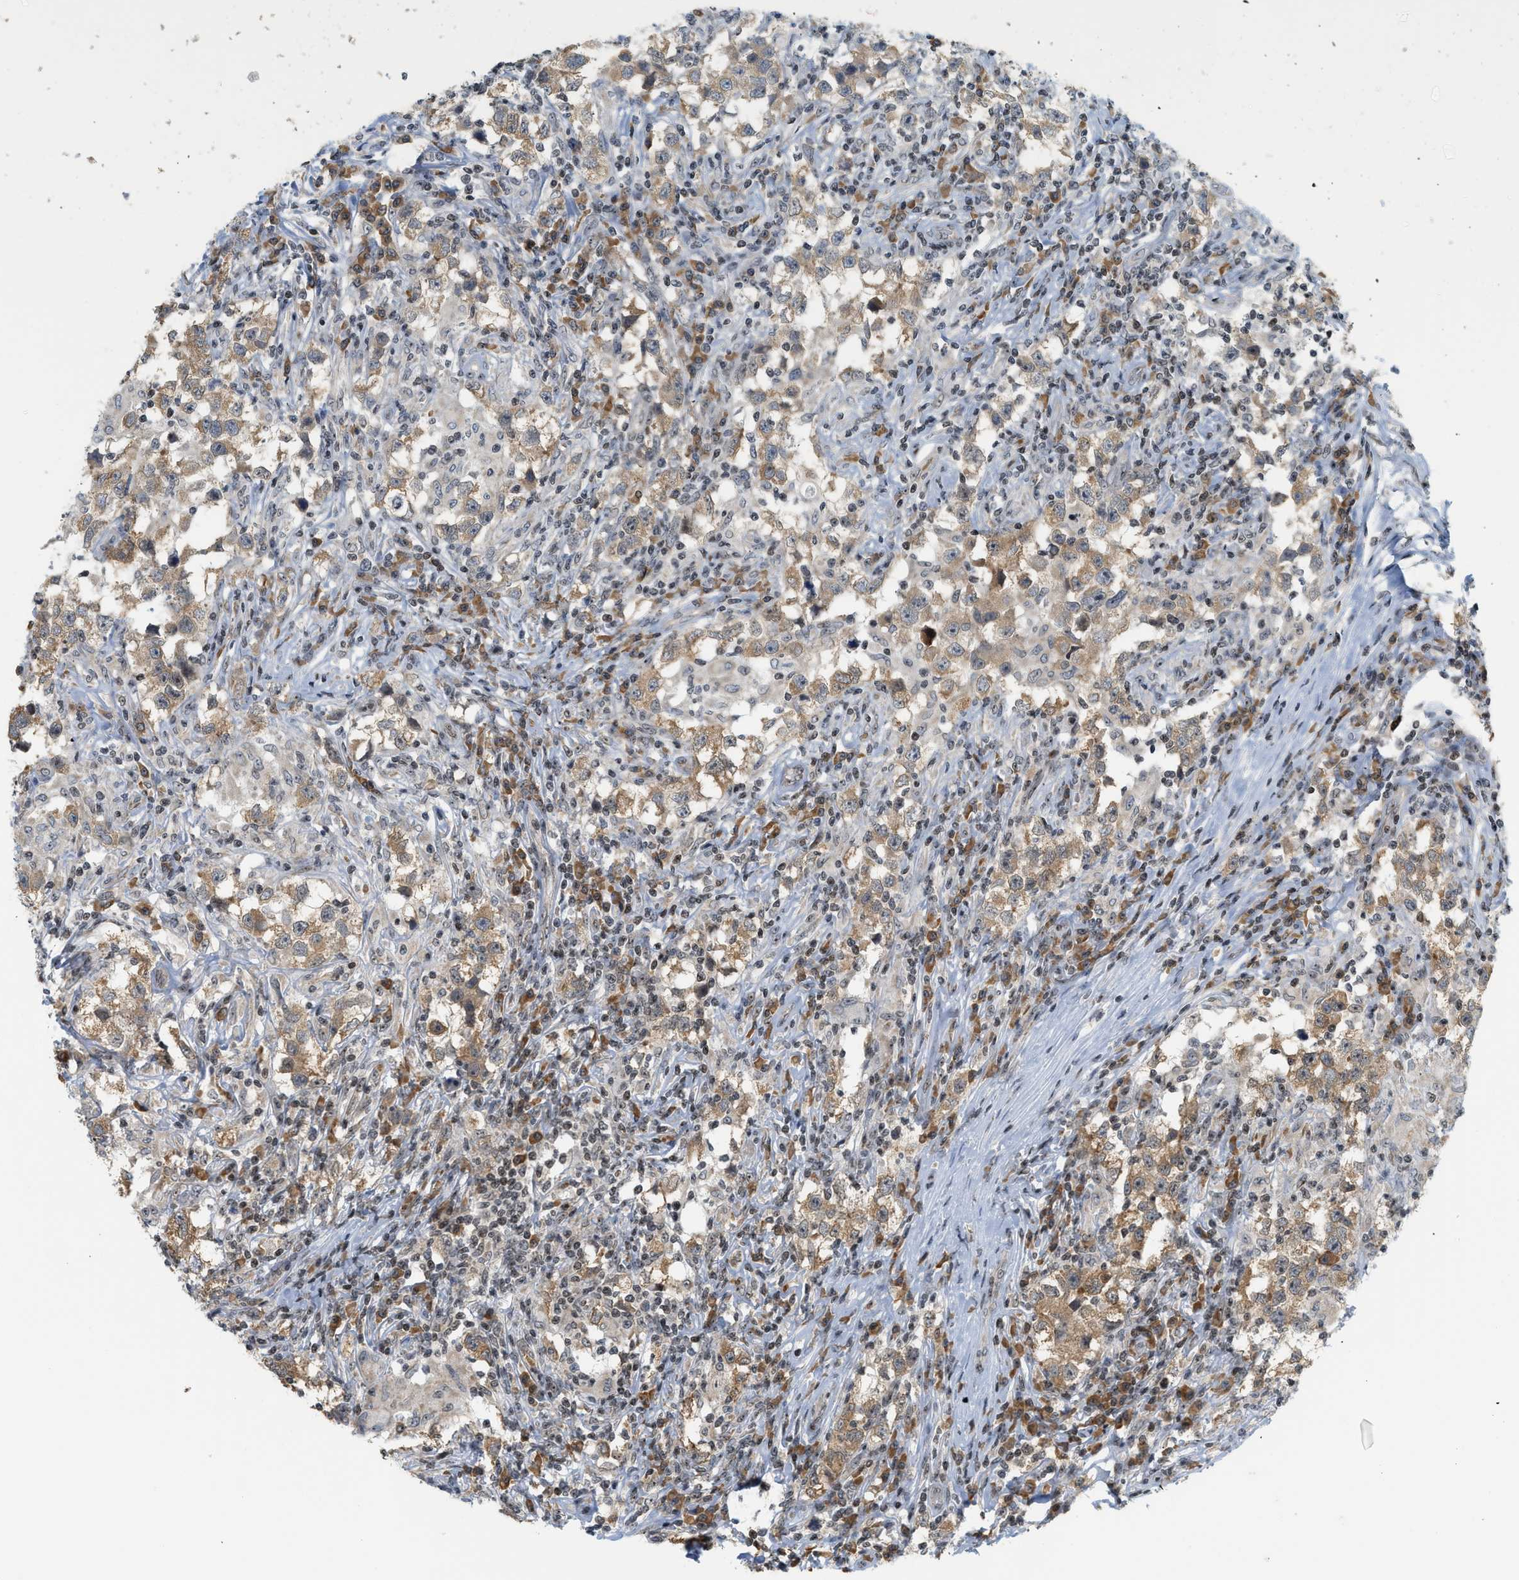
{"staining": {"intensity": "weak", "quantity": ">75%", "location": "cytoplasmic/membranous"}, "tissue": "testis cancer", "cell_type": "Tumor cells", "image_type": "cancer", "snomed": [{"axis": "morphology", "description": "Carcinoma, Embryonal, NOS"}, {"axis": "topography", "description": "Testis"}], "caption": "Testis embryonal carcinoma stained for a protein displays weak cytoplasmic/membranous positivity in tumor cells.", "gene": "ZNF22", "patient": {"sex": "male", "age": 21}}